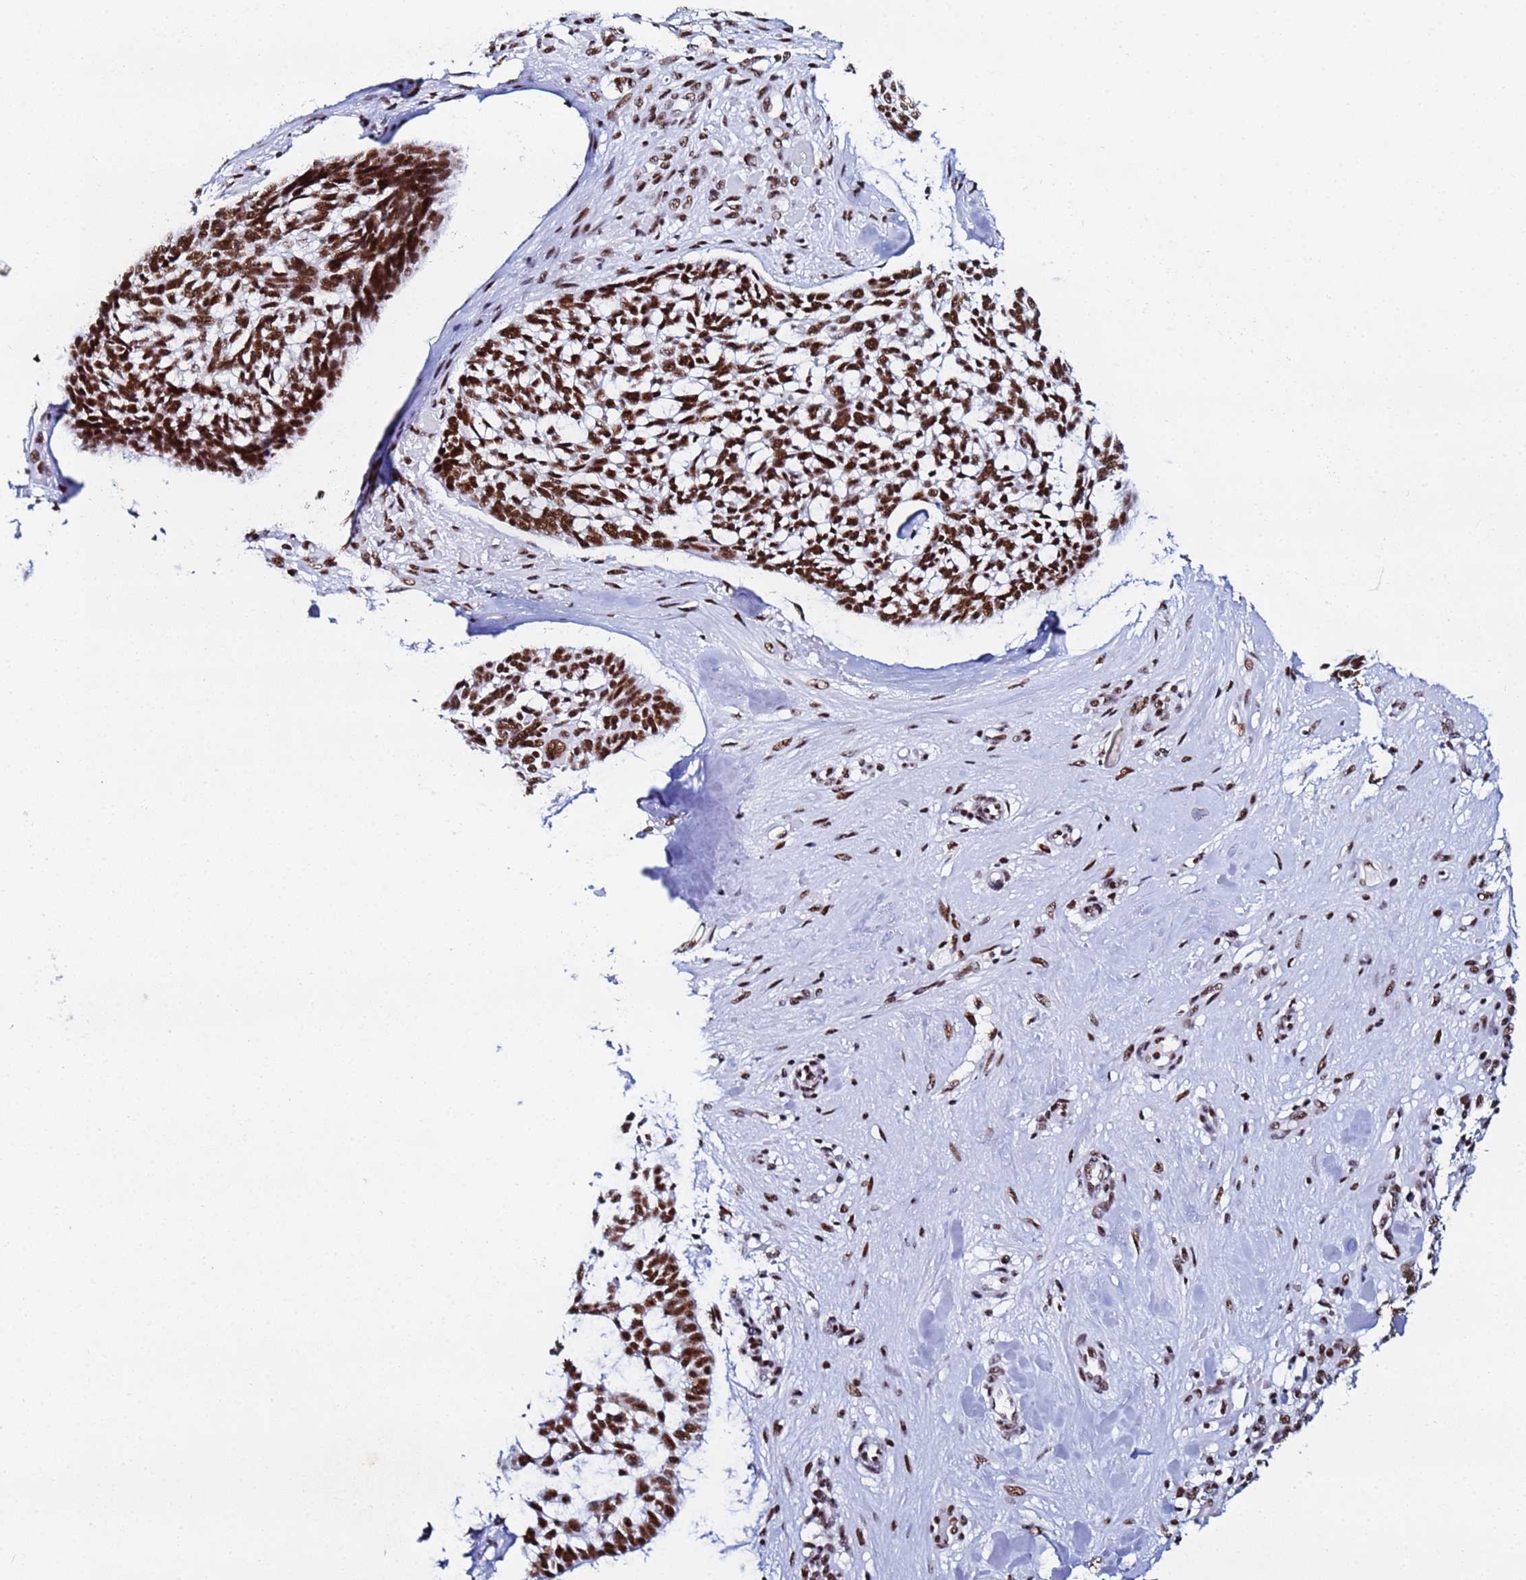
{"staining": {"intensity": "strong", "quantity": ">75%", "location": "nuclear"}, "tissue": "skin cancer", "cell_type": "Tumor cells", "image_type": "cancer", "snomed": [{"axis": "morphology", "description": "Basal cell carcinoma"}, {"axis": "topography", "description": "Skin"}], "caption": "The micrograph displays immunohistochemical staining of skin cancer (basal cell carcinoma). There is strong nuclear expression is appreciated in about >75% of tumor cells.", "gene": "SNRPA1", "patient": {"sex": "male", "age": 88}}